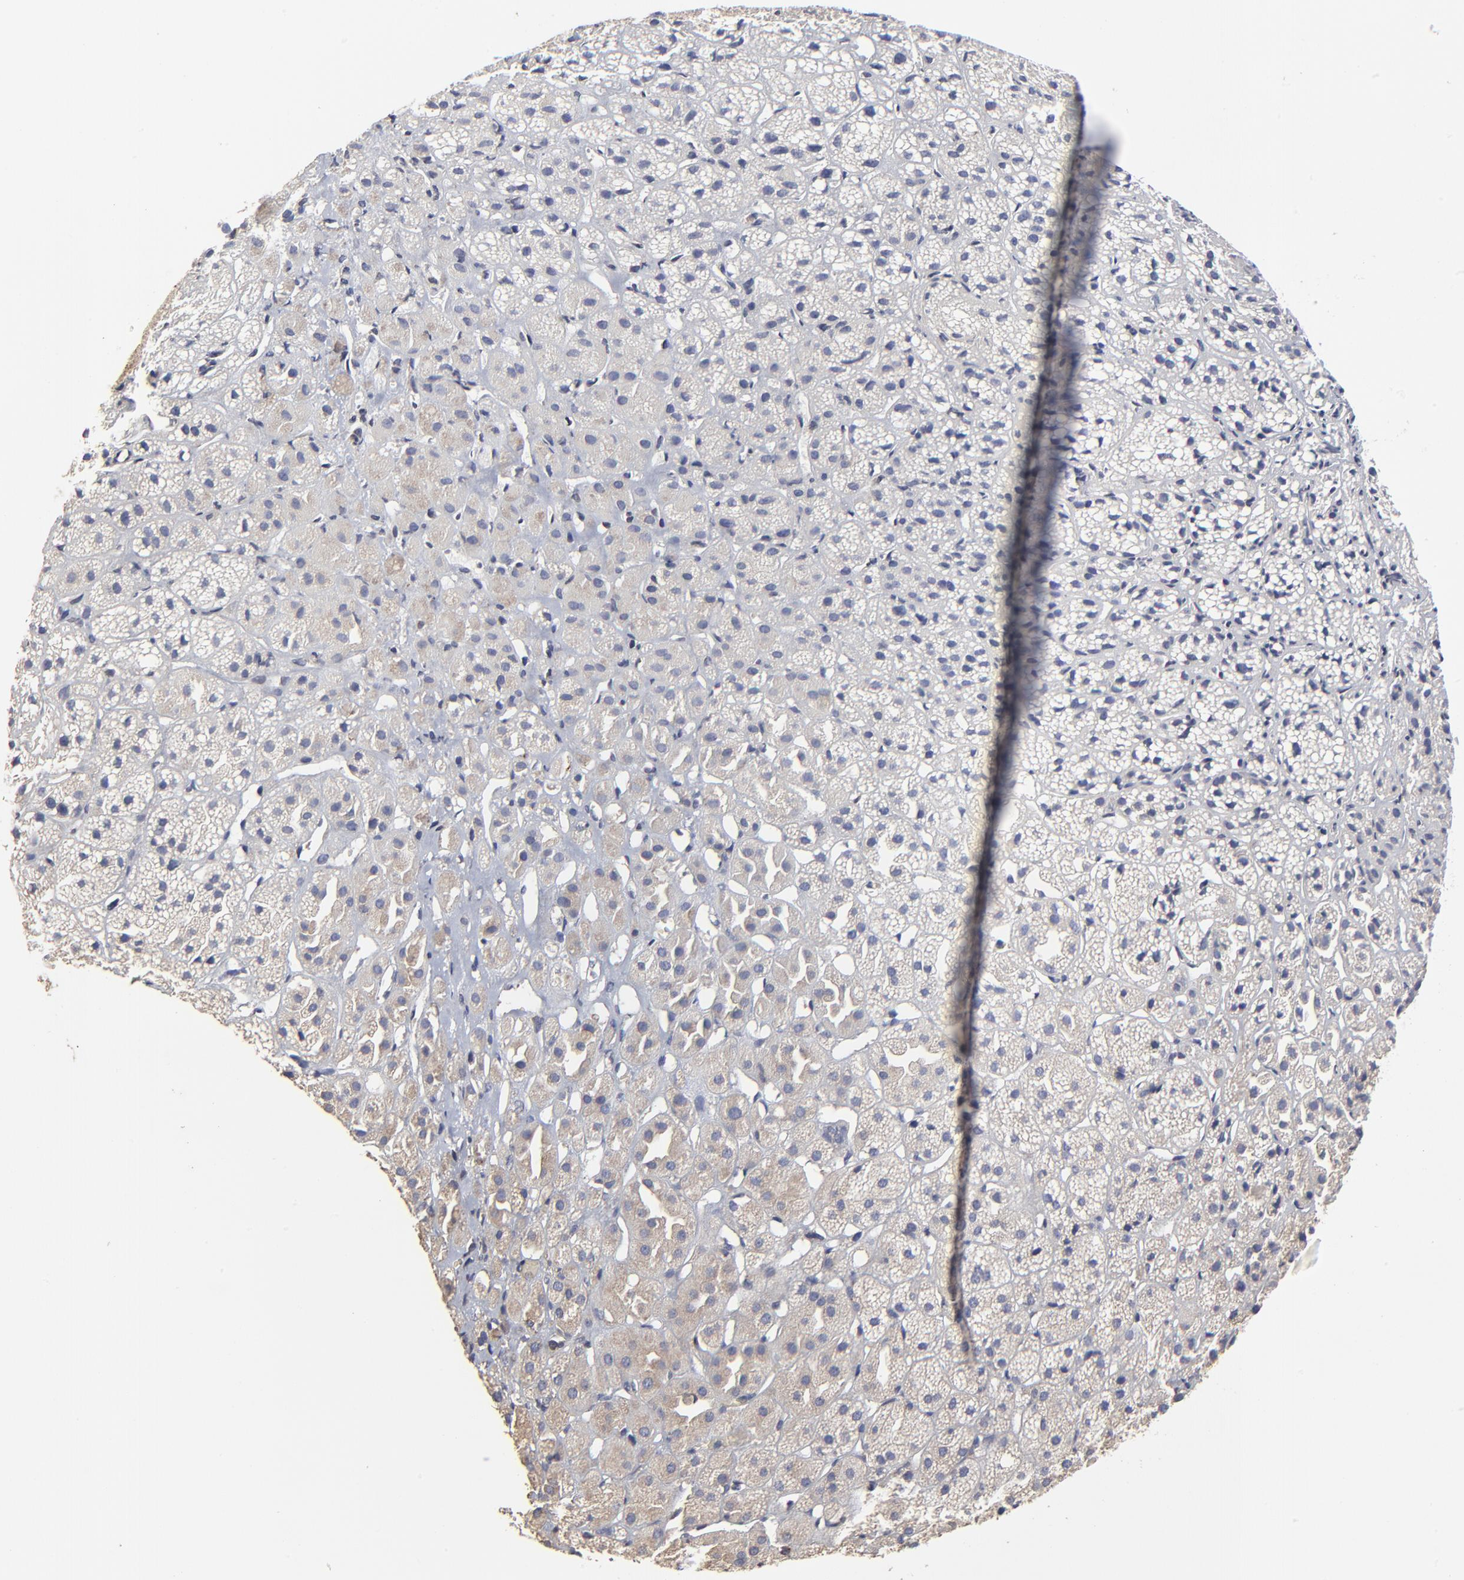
{"staining": {"intensity": "strong", "quantity": ">75%", "location": "cytoplasmic/membranous"}, "tissue": "adrenal gland", "cell_type": "Glandular cells", "image_type": "normal", "snomed": [{"axis": "morphology", "description": "Normal tissue, NOS"}, {"axis": "topography", "description": "Adrenal gland"}], "caption": "This image reveals unremarkable adrenal gland stained with IHC to label a protein in brown. The cytoplasmic/membranous of glandular cells show strong positivity for the protein. Nuclei are counter-stained blue.", "gene": "ELP2", "patient": {"sex": "female", "age": 71}}